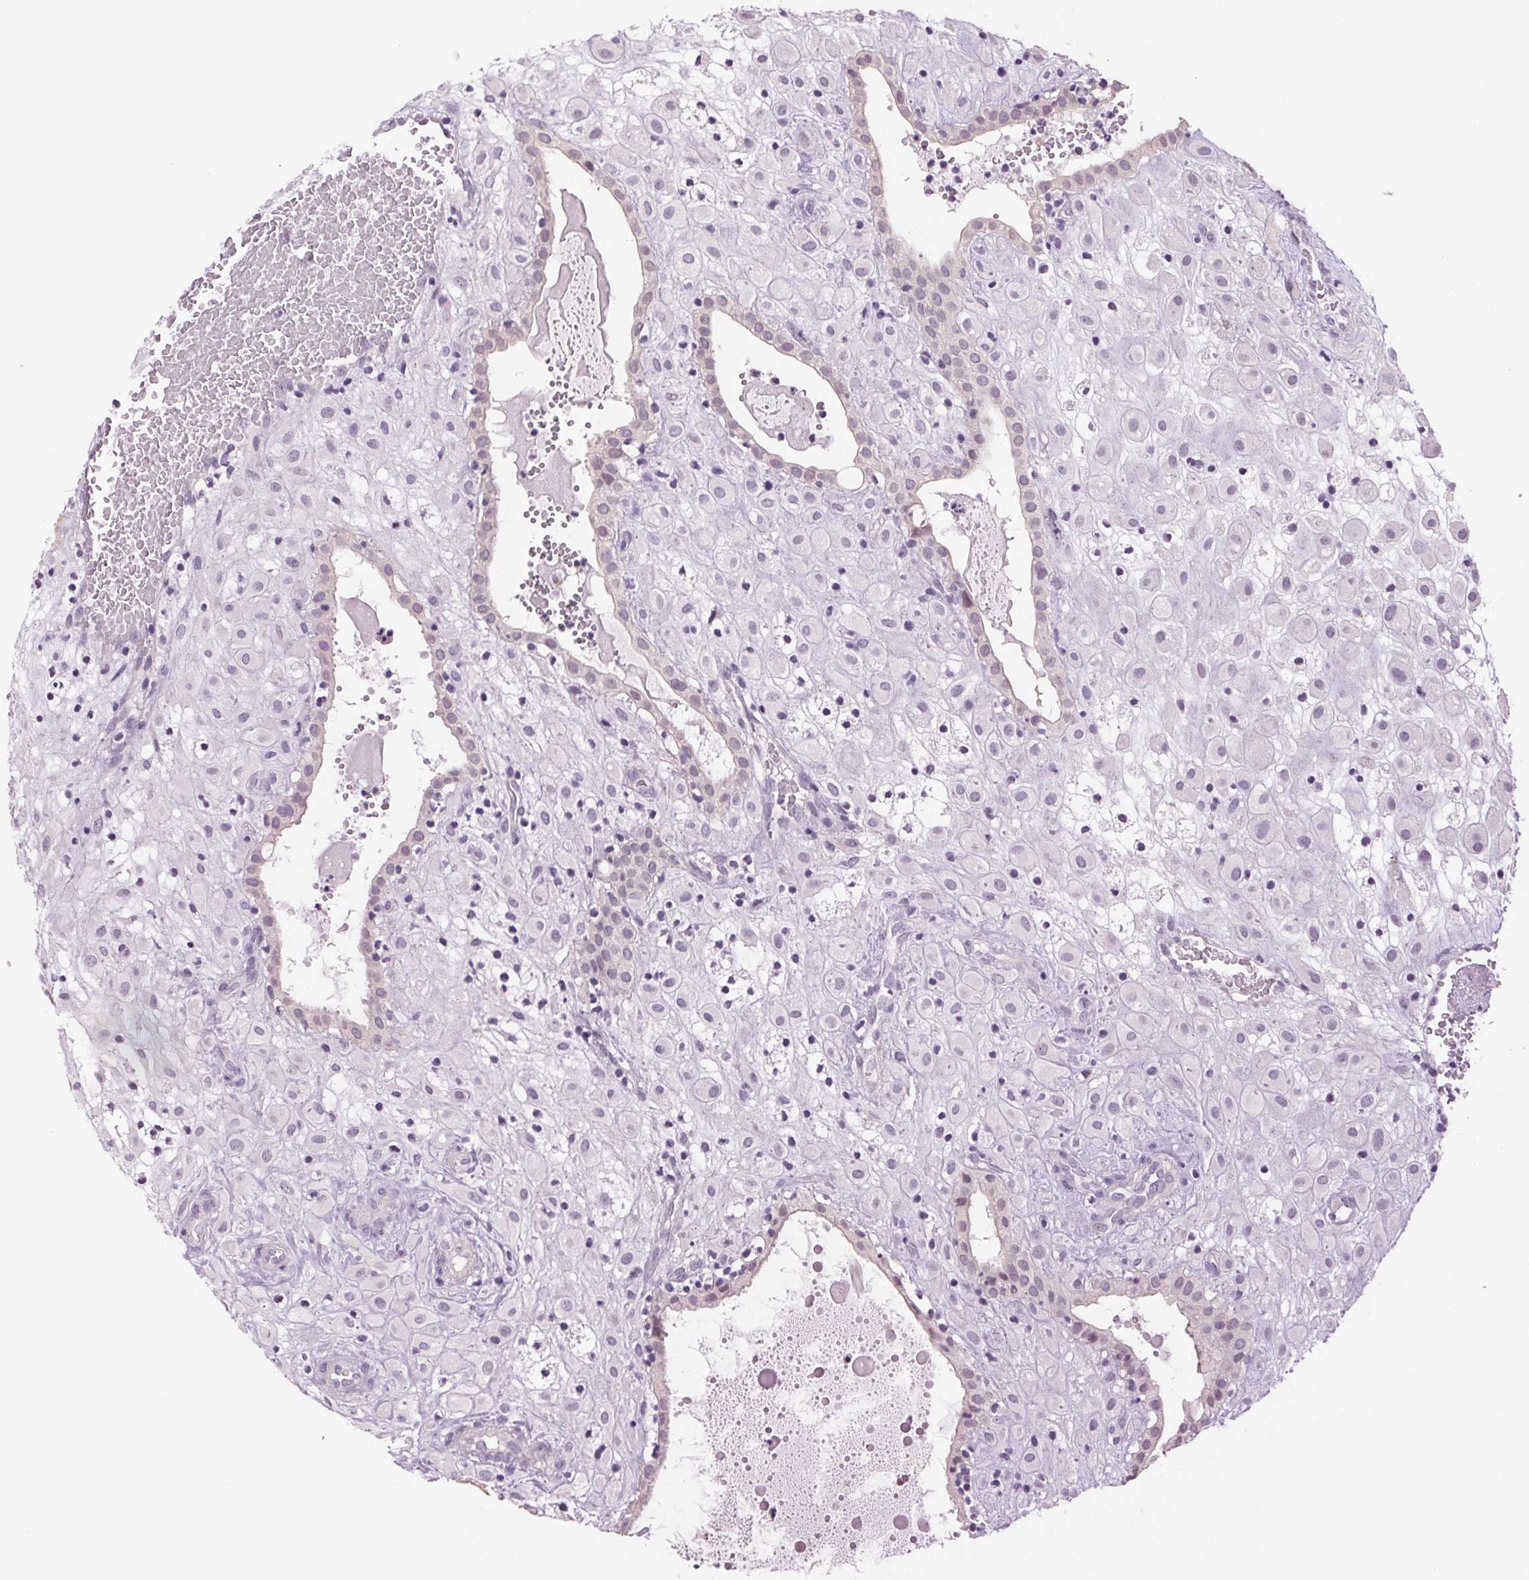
{"staining": {"intensity": "negative", "quantity": "none", "location": "none"}, "tissue": "placenta", "cell_type": "Decidual cells", "image_type": "normal", "snomed": [{"axis": "morphology", "description": "Normal tissue, NOS"}, {"axis": "topography", "description": "Placenta"}], "caption": "Immunohistochemistry image of unremarkable human placenta stained for a protein (brown), which demonstrates no expression in decidual cells.", "gene": "MPO", "patient": {"sex": "female", "age": 24}}